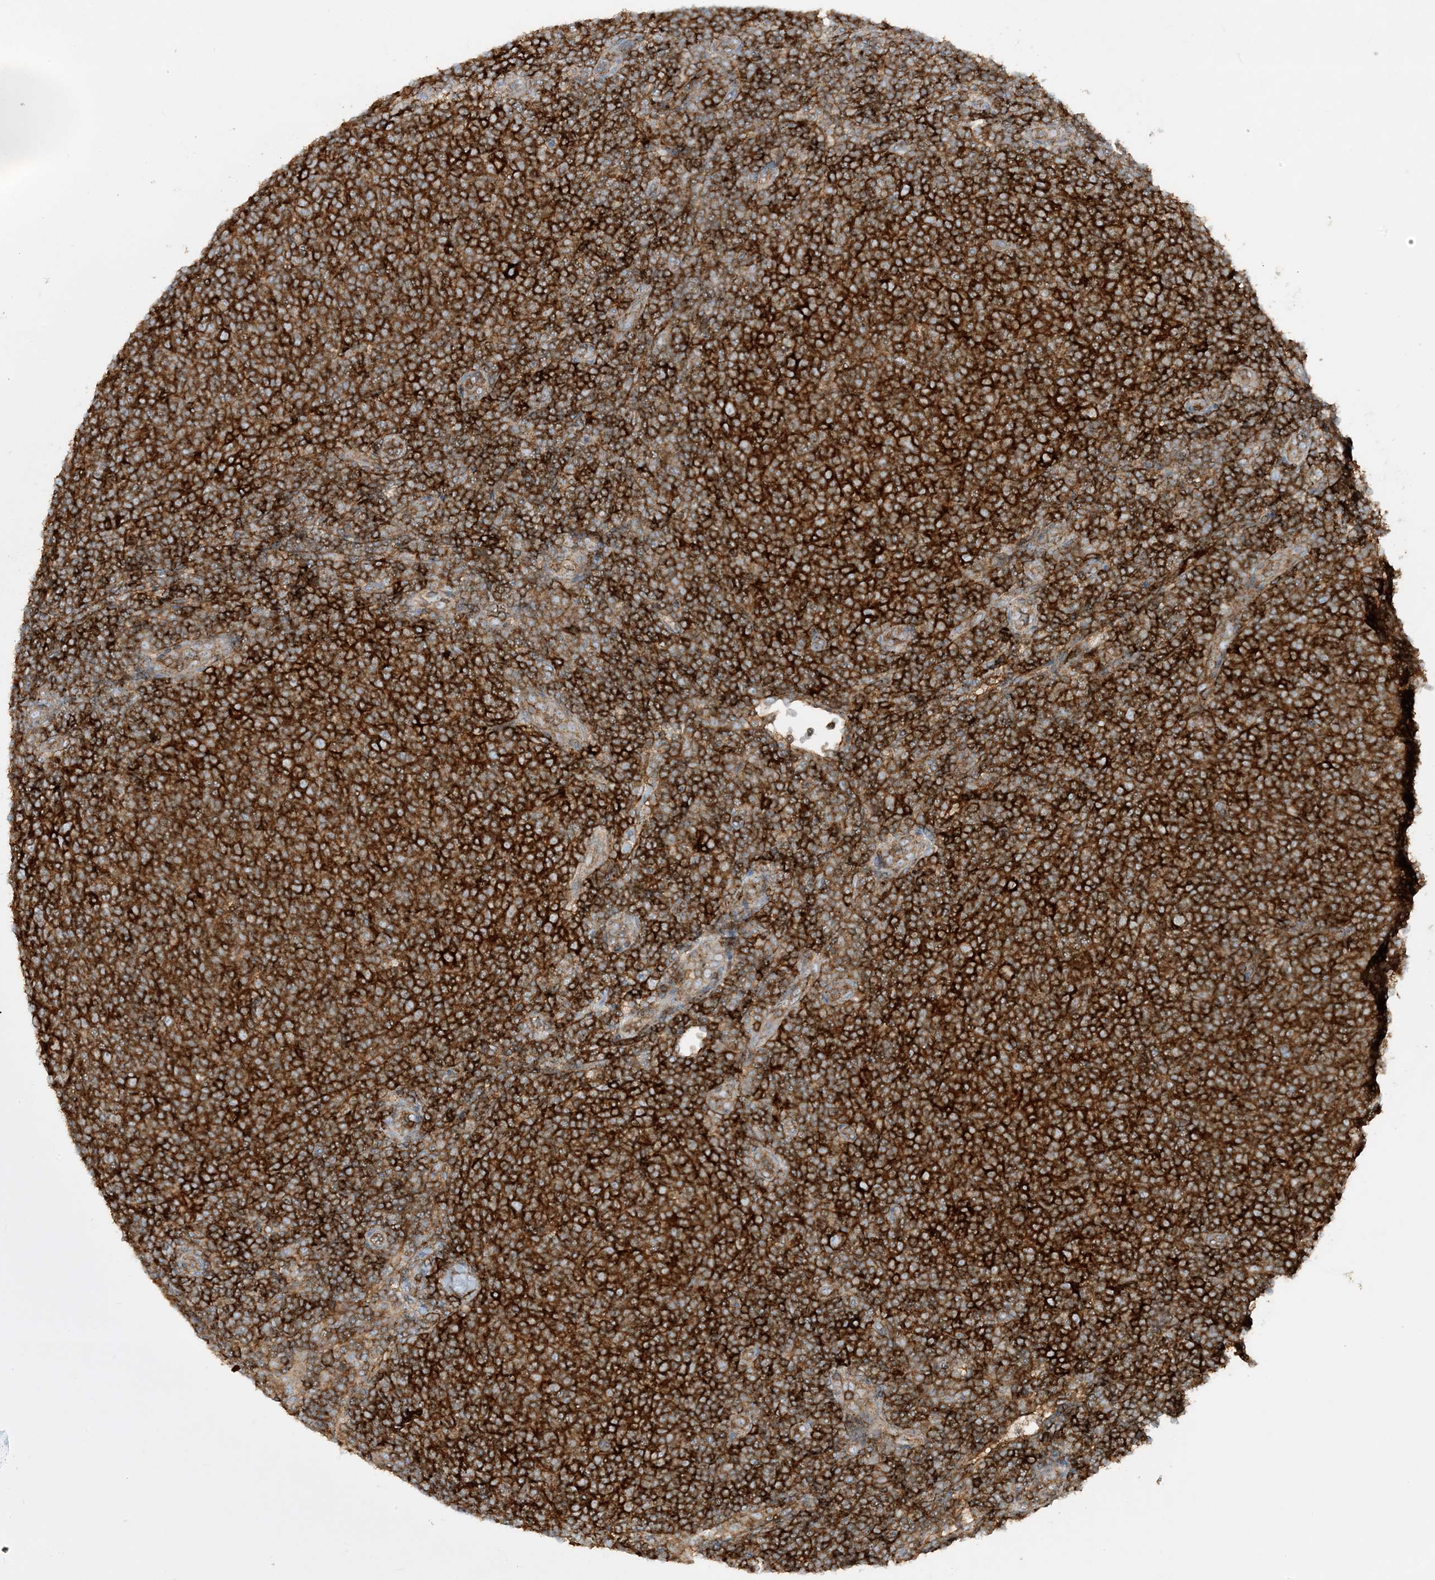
{"staining": {"intensity": "strong", "quantity": ">75%", "location": "cytoplasmic/membranous"}, "tissue": "lymphoma", "cell_type": "Tumor cells", "image_type": "cancer", "snomed": [{"axis": "morphology", "description": "Malignant lymphoma, non-Hodgkin's type, Low grade"}, {"axis": "topography", "description": "Lymph node"}], "caption": "Human lymphoma stained for a protein (brown) exhibits strong cytoplasmic/membranous positive positivity in about >75% of tumor cells.", "gene": "HLA-E", "patient": {"sex": "male", "age": 66}}